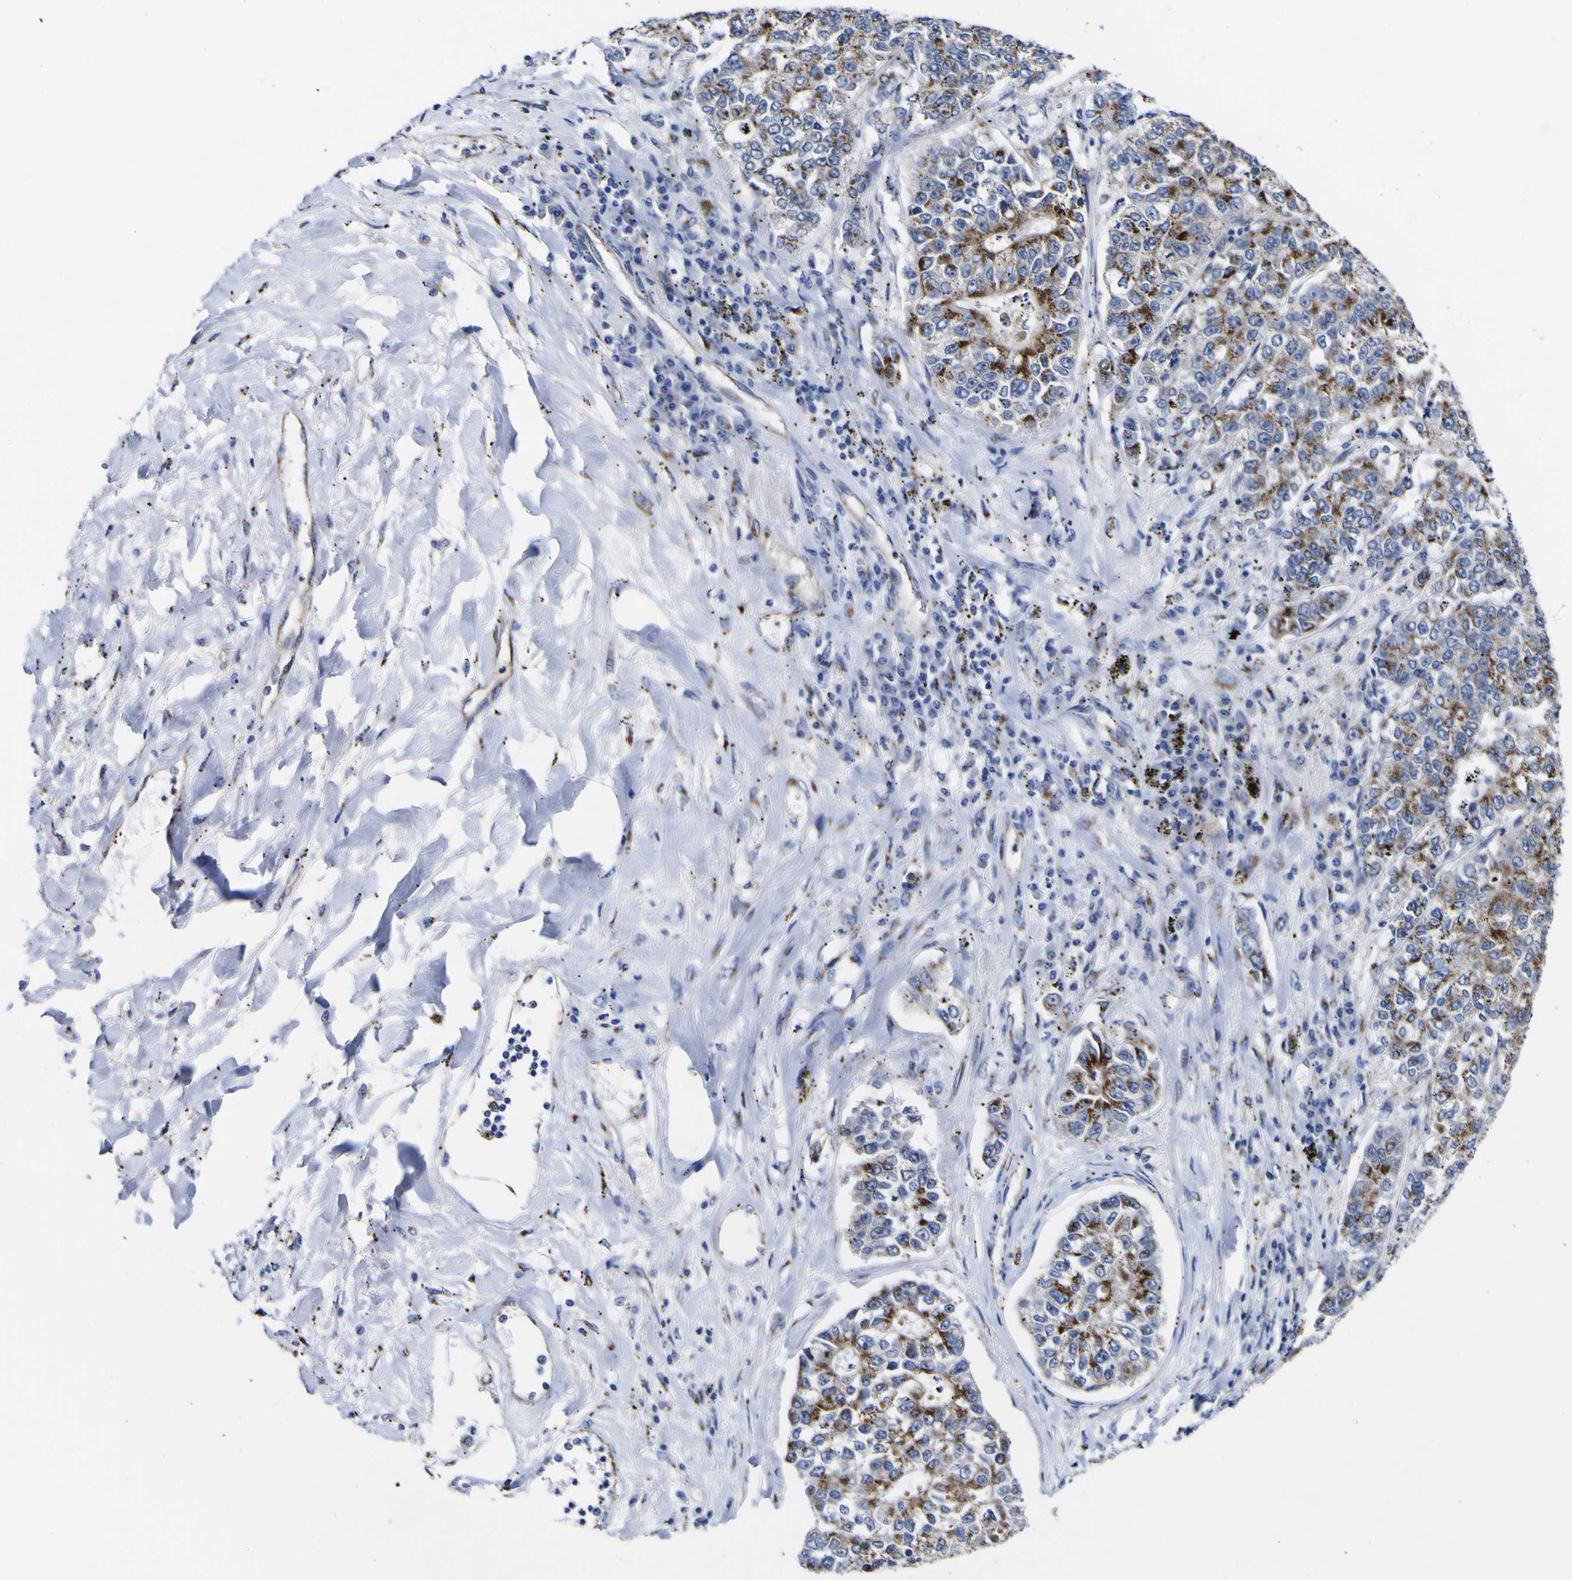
{"staining": {"intensity": "moderate", "quantity": ">75%", "location": "cytoplasmic/membranous"}, "tissue": "lung cancer", "cell_type": "Tumor cells", "image_type": "cancer", "snomed": [{"axis": "morphology", "description": "Adenocarcinoma, NOS"}, {"axis": "topography", "description": "Lung"}], "caption": "This image demonstrates adenocarcinoma (lung) stained with immunohistochemistry to label a protein in brown. The cytoplasmic/membranous of tumor cells show moderate positivity for the protein. Nuclei are counter-stained blue.", "gene": "GOLM1", "patient": {"sex": "male", "age": 49}}